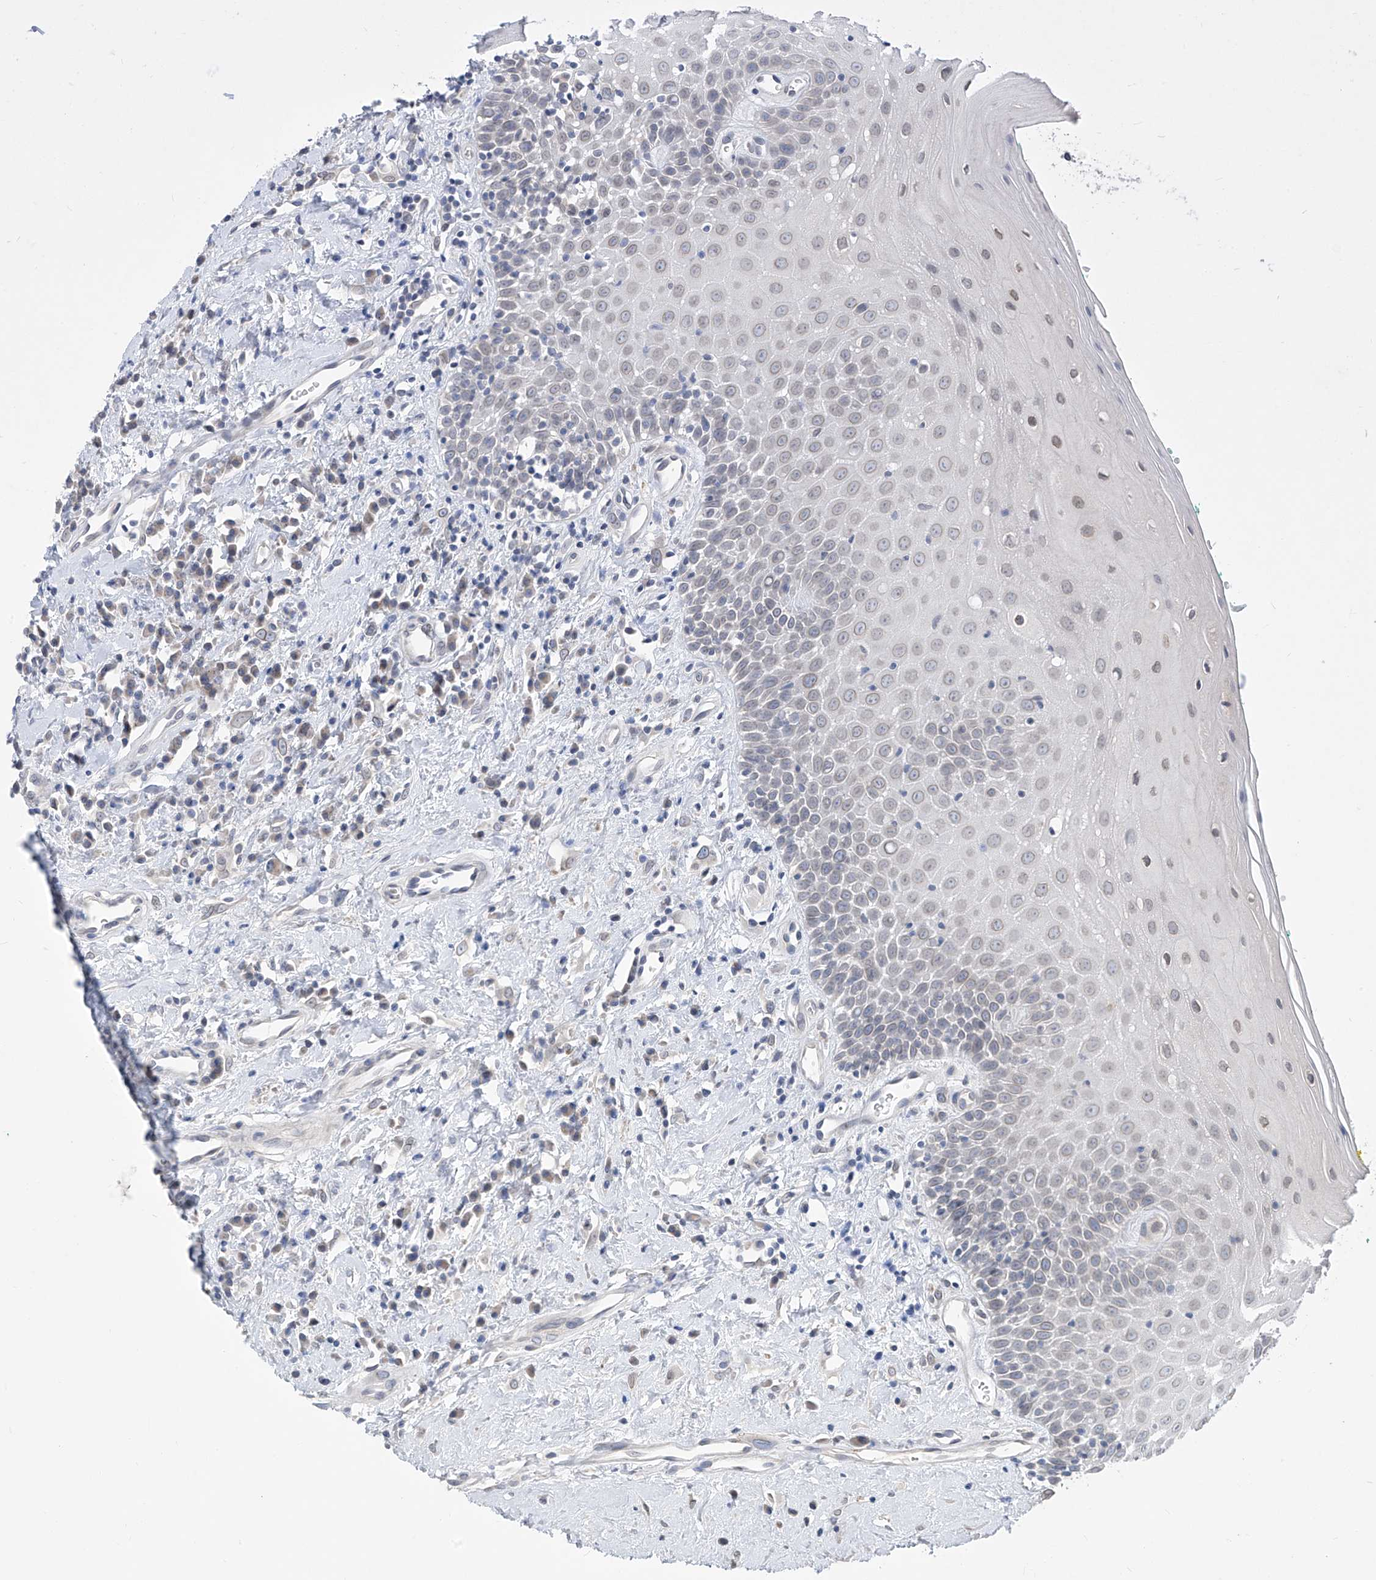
{"staining": {"intensity": "negative", "quantity": "none", "location": "none"}, "tissue": "oral mucosa", "cell_type": "Squamous epithelial cells", "image_type": "normal", "snomed": [{"axis": "morphology", "description": "Normal tissue, NOS"}, {"axis": "morphology", "description": "Squamous cell carcinoma, NOS"}, {"axis": "topography", "description": "Oral tissue"}, {"axis": "topography", "description": "Head-Neck"}], "caption": "Immunohistochemistry (IHC) histopathology image of benign human oral mucosa stained for a protein (brown), which displays no expression in squamous epithelial cells. The staining was performed using DAB to visualize the protein expression in brown, while the nuclei were stained in blue with hematoxylin (Magnification: 20x).", "gene": "KRTAP25", "patient": {"sex": "female", "age": 70}}